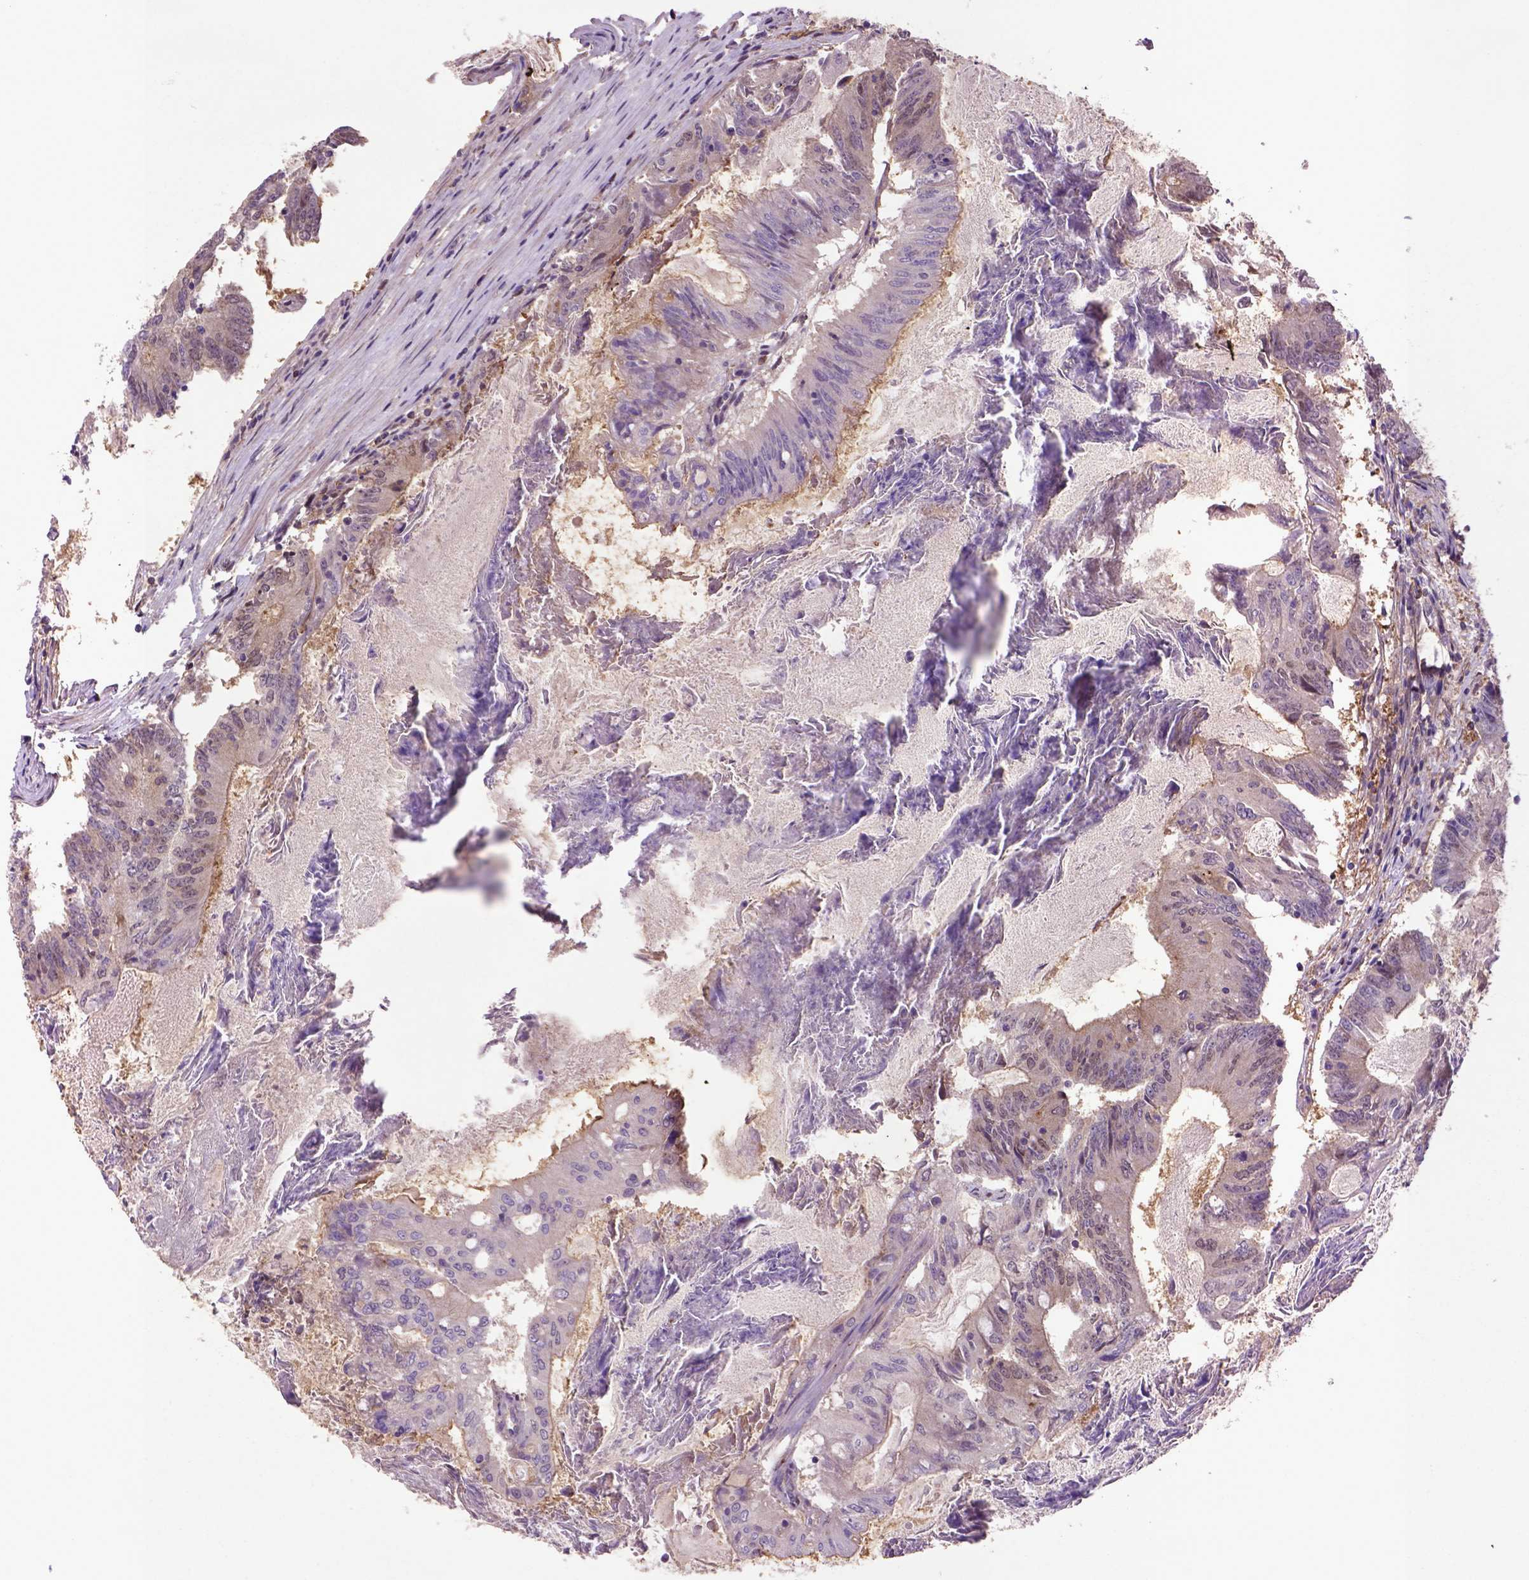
{"staining": {"intensity": "moderate", "quantity": "<25%", "location": "cytoplasmic/membranous"}, "tissue": "colorectal cancer", "cell_type": "Tumor cells", "image_type": "cancer", "snomed": [{"axis": "morphology", "description": "Adenocarcinoma, NOS"}, {"axis": "topography", "description": "Colon"}], "caption": "Protein expression analysis of human adenocarcinoma (colorectal) reveals moderate cytoplasmic/membranous positivity in about <25% of tumor cells.", "gene": "HSPBP1", "patient": {"sex": "female", "age": 70}}